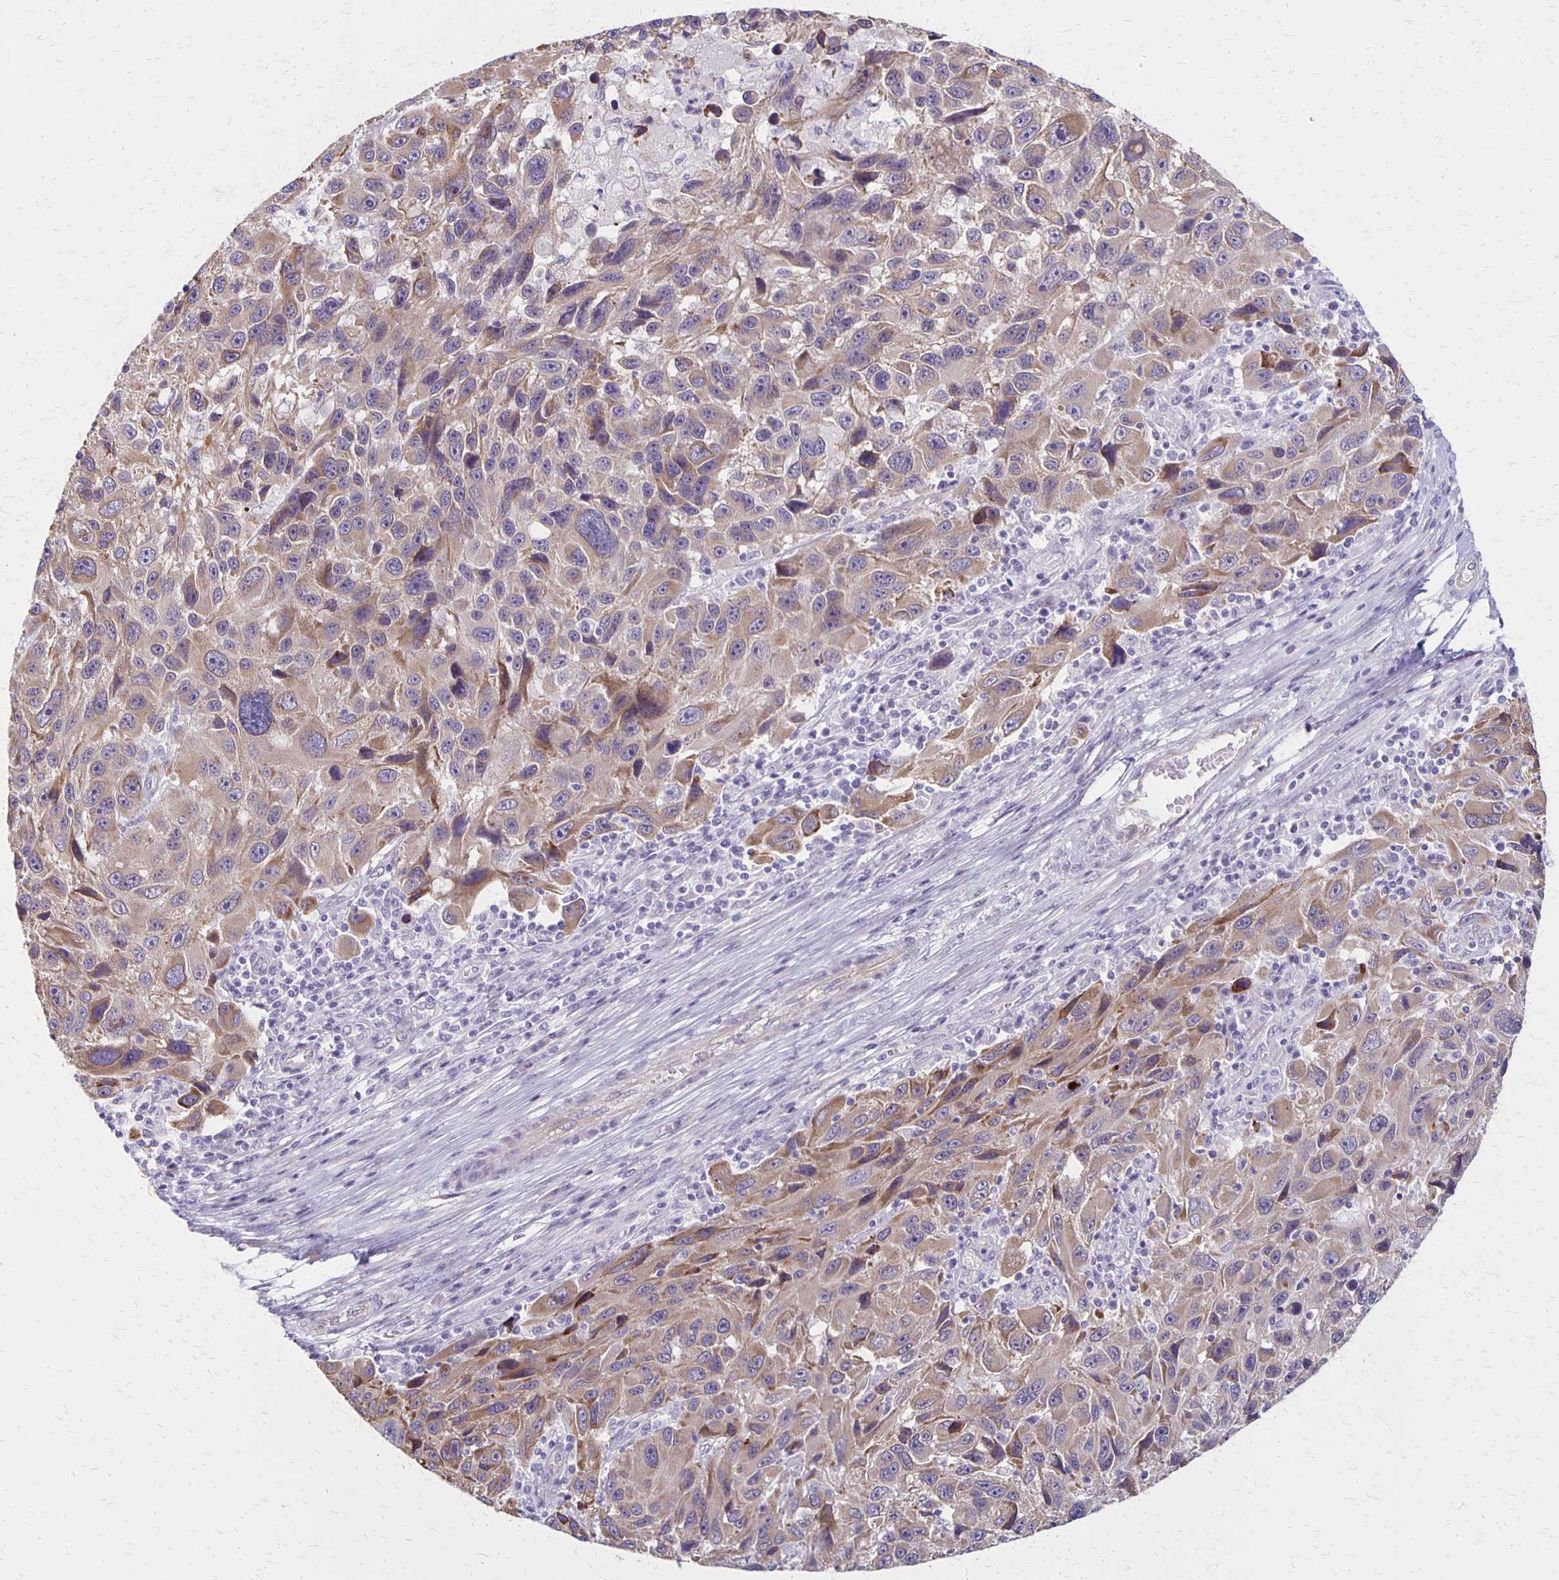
{"staining": {"intensity": "weak", "quantity": ">75%", "location": "cytoplasmic/membranous"}, "tissue": "melanoma", "cell_type": "Tumor cells", "image_type": "cancer", "snomed": [{"axis": "morphology", "description": "Malignant melanoma, NOS"}, {"axis": "topography", "description": "Skin"}], "caption": "High-power microscopy captured an immunohistochemistry histopathology image of malignant melanoma, revealing weak cytoplasmic/membranous staining in approximately >75% of tumor cells. The staining was performed using DAB (3,3'-diaminobenzidine), with brown indicating positive protein expression. Nuclei are stained blue with hematoxylin.", "gene": "HOMER1", "patient": {"sex": "male", "age": 53}}